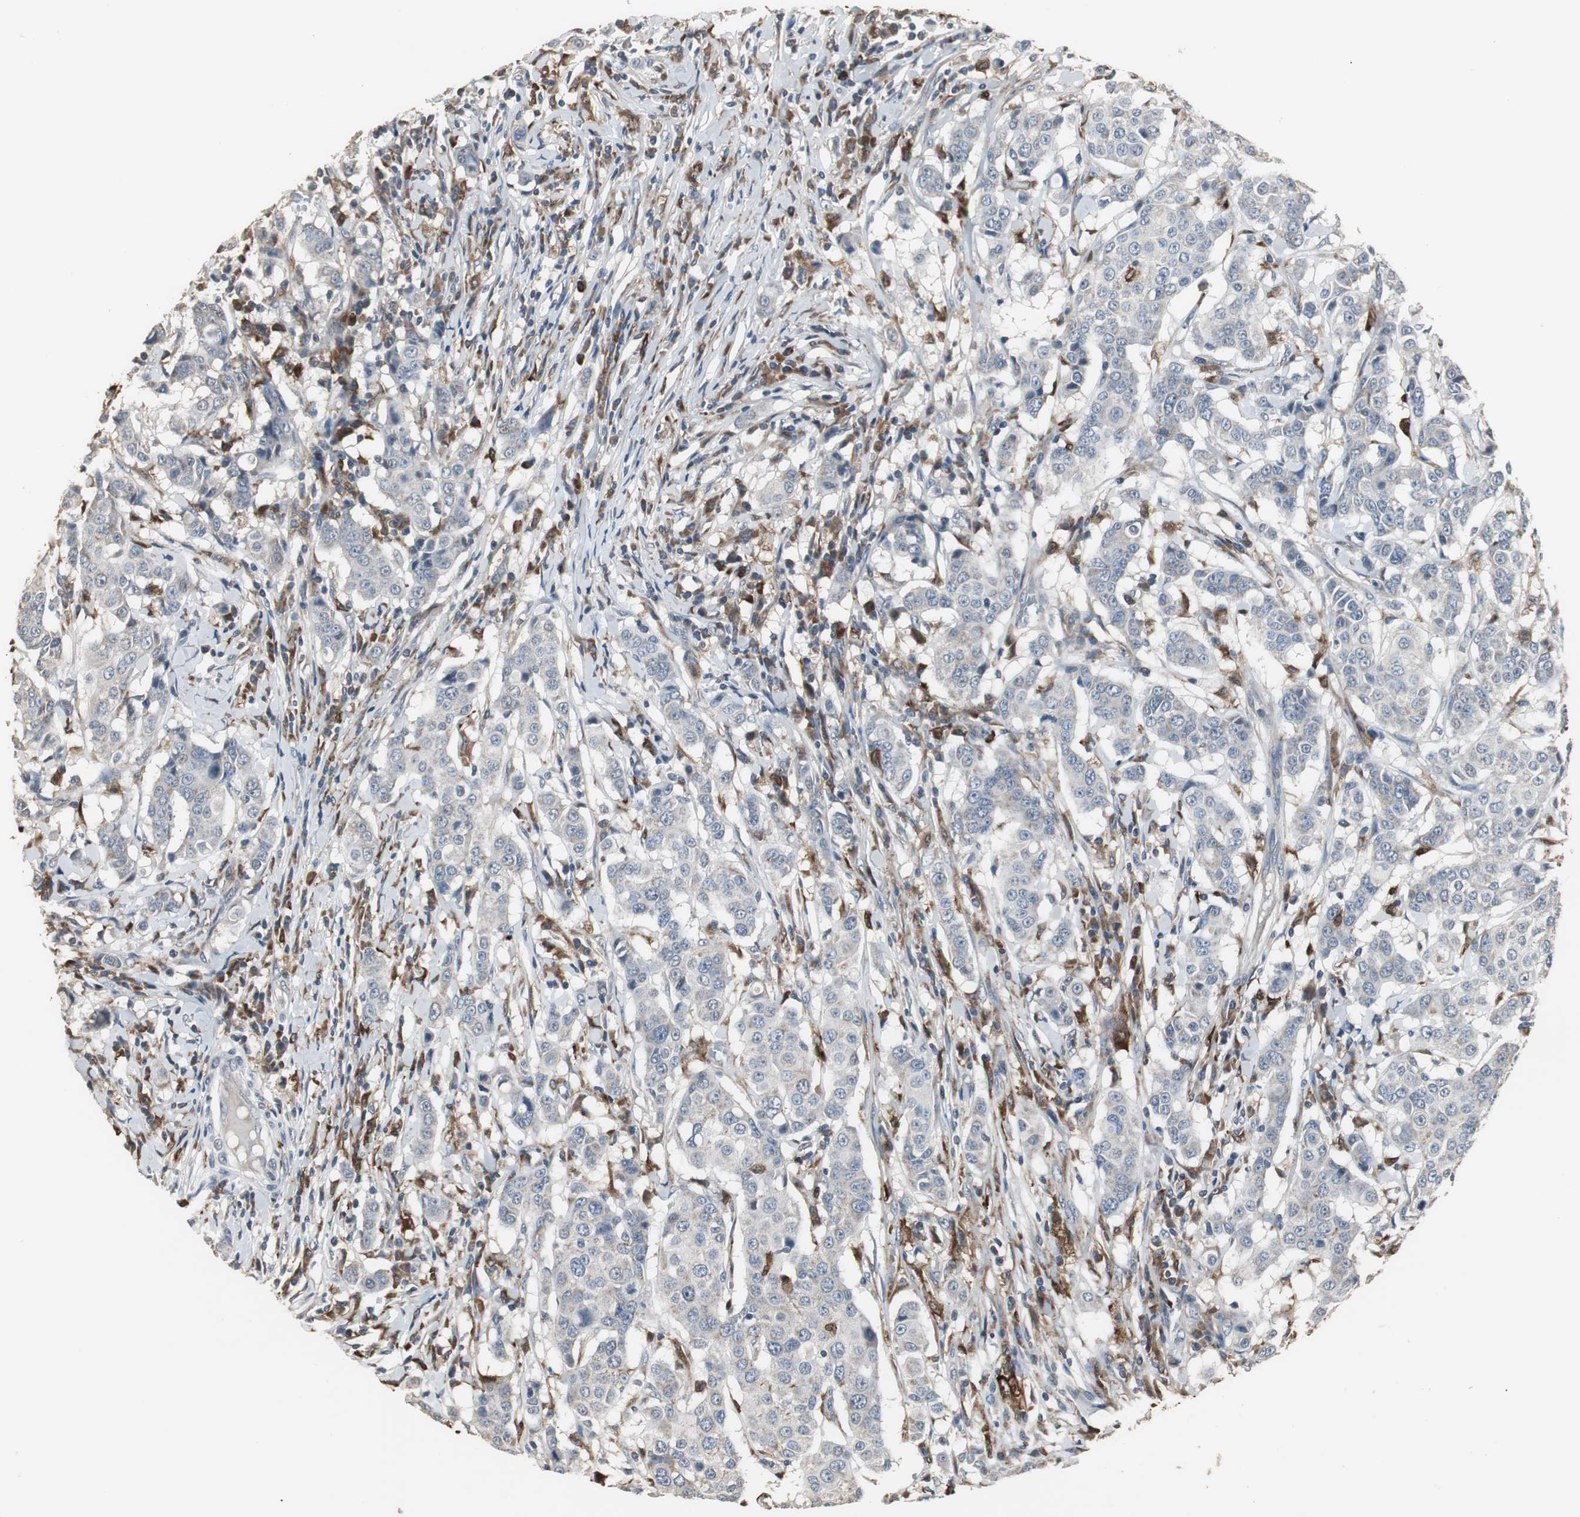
{"staining": {"intensity": "negative", "quantity": "none", "location": "none"}, "tissue": "breast cancer", "cell_type": "Tumor cells", "image_type": "cancer", "snomed": [{"axis": "morphology", "description": "Duct carcinoma"}, {"axis": "topography", "description": "Breast"}], "caption": "Human breast cancer (intraductal carcinoma) stained for a protein using immunohistochemistry demonstrates no staining in tumor cells.", "gene": "NCF2", "patient": {"sex": "female", "age": 27}}